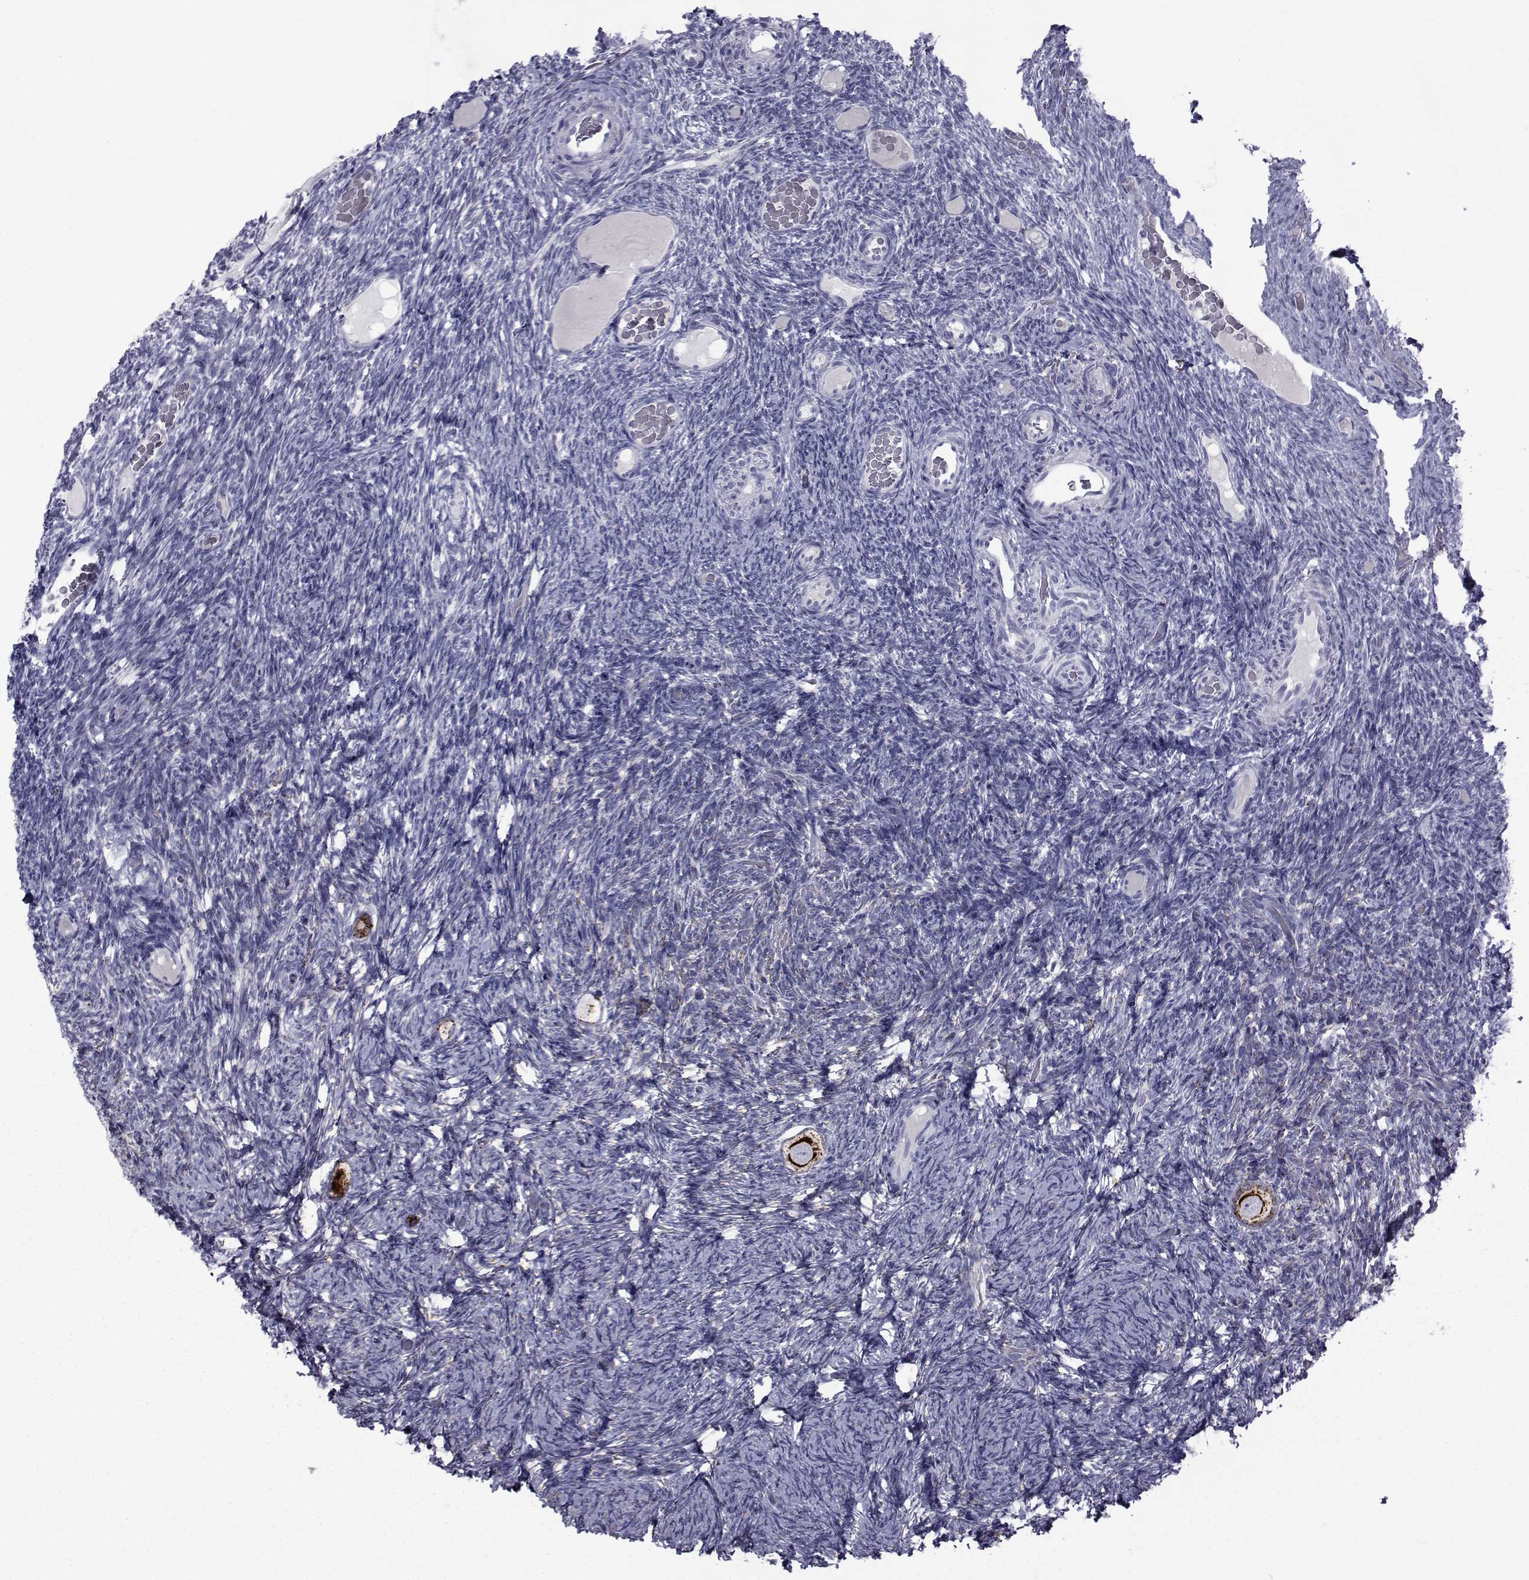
{"staining": {"intensity": "strong", "quantity": "25%-75%", "location": "cytoplasmic/membranous"}, "tissue": "ovary", "cell_type": "Follicle cells", "image_type": "normal", "snomed": [{"axis": "morphology", "description": "Normal tissue, NOS"}, {"axis": "topography", "description": "Ovary"}], "caption": "Immunohistochemical staining of benign human ovary shows 25%-75% levels of strong cytoplasmic/membranous protein positivity in approximately 25%-75% of follicle cells. (IHC, brightfield microscopy, high magnification).", "gene": "FDXR", "patient": {"sex": "female", "age": 34}}